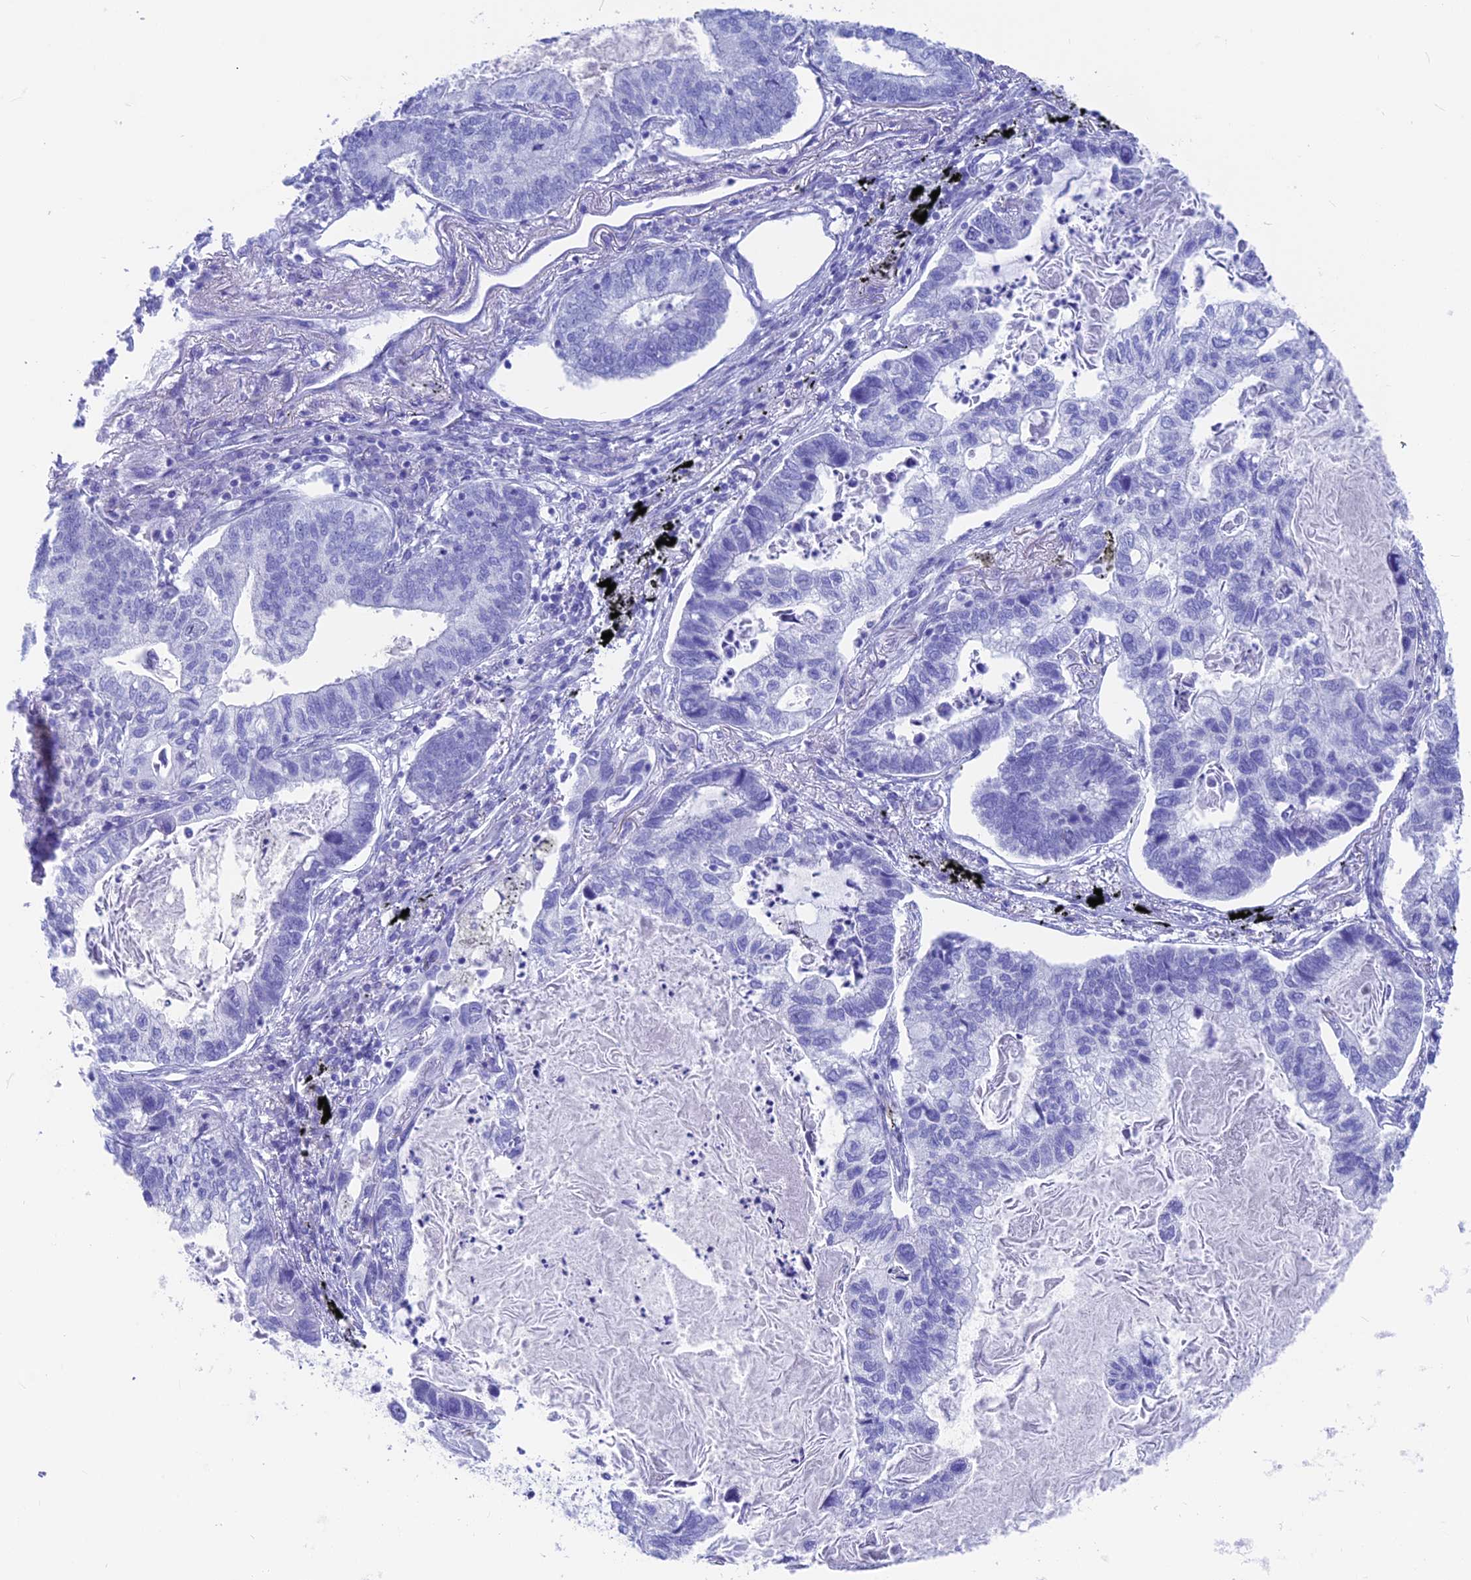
{"staining": {"intensity": "negative", "quantity": "none", "location": "none"}, "tissue": "lung cancer", "cell_type": "Tumor cells", "image_type": "cancer", "snomed": [{"axis": "morphology", "description": "Adenocarcinoma, NOS"}, {"axis": "topography", "description": "Lung"}], "caption": "This histopathology image is of lung adenocarcinoma stained with IHC to label a protein in brown with the nuclei are counter-stained blue. There is no positivity in tumor cells. Nuclei are stained in blue.", "gene": "GNGT2", "patient": {"sex": "male", "age": 67}}